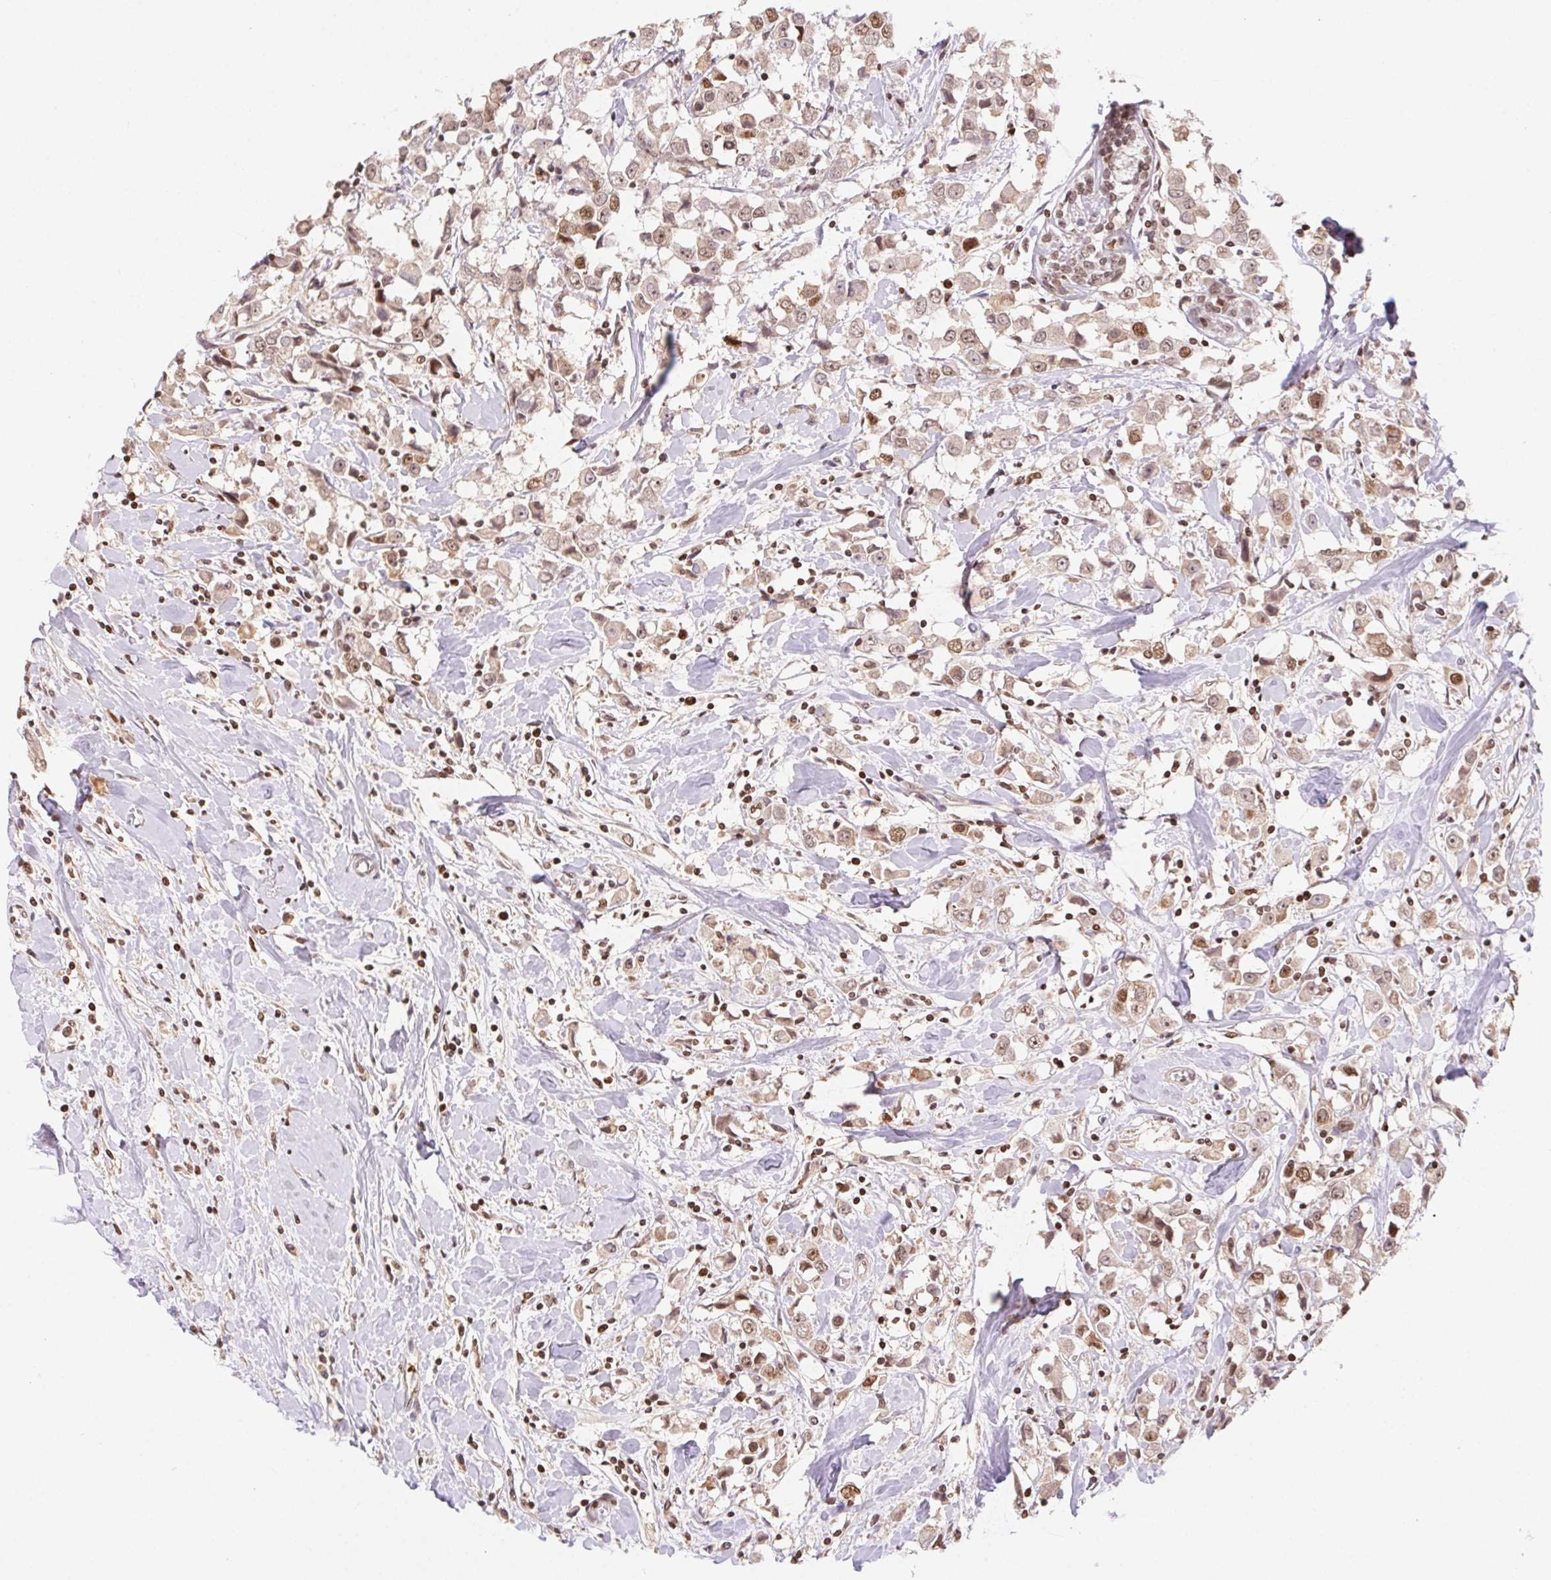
{"staining": {"intensity": "moderate", "quantity": ">75%", "location": "cytoplasmic/membranous,nuclear"}, "tissue": "breast cancer", "cell_type": "Tumor cells", "image_type": "cancer", "snomed": [{"axis": "morphology", "description": "Duct carcinoma"}, {"axis": "topography", "description": "Breast"}], "caption": "About >75% of tumor cells in human breast intraductal carcinoma exhibit moderate cytoplasmic/membranous and nuclear protein expression as visualized by brown immunohistochemical staining.", "gene": "POLD3", "patient": {"sex": "female", "age": 61}}